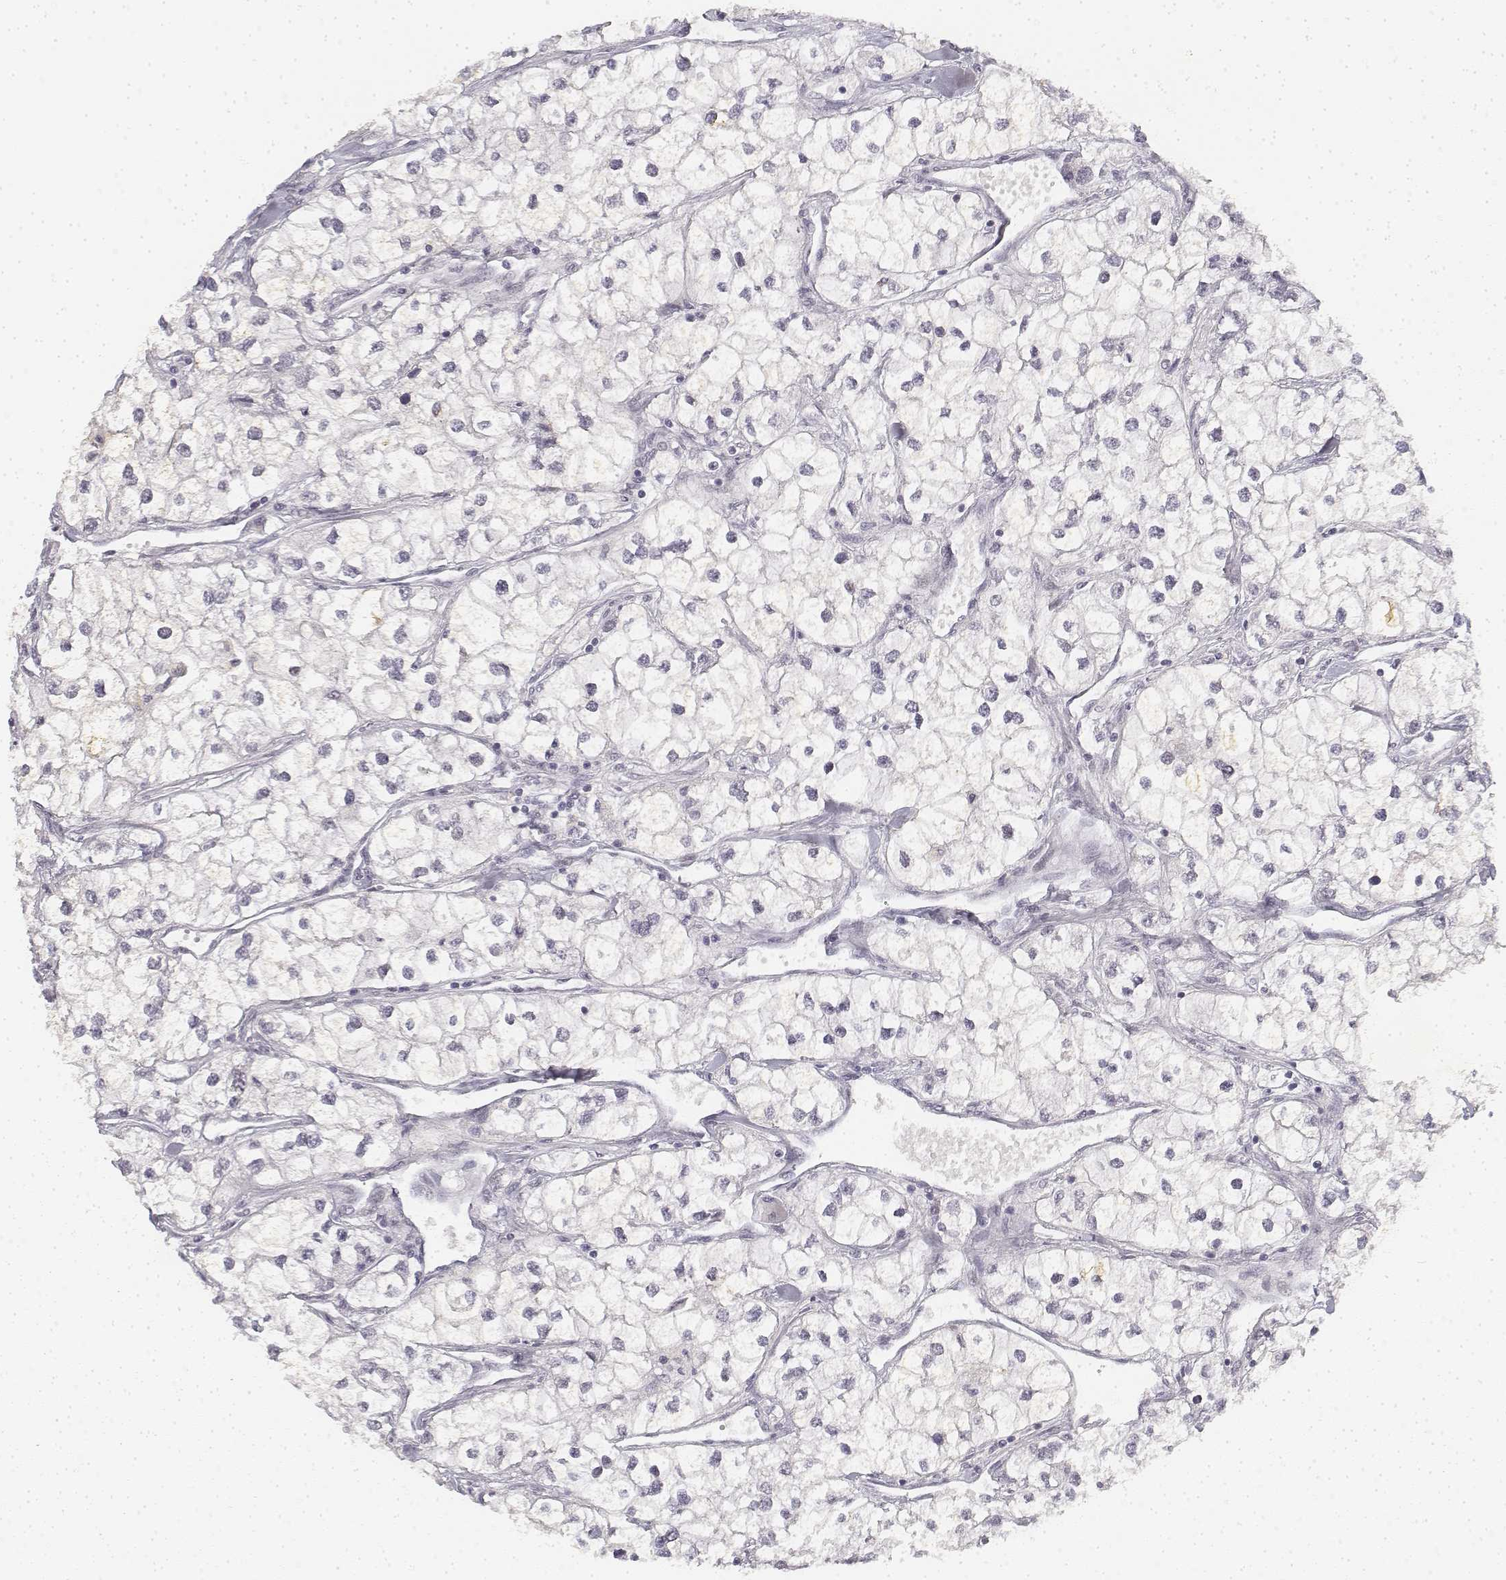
{"staining": {"intensity": "negative", "quantity": "none", "location": "none"}, "tissue": "renal cancer", "cell_type": "Tumor cells", "image_type": "cancer", "snomed": [{"axis": "morphology", "description": "Adenocarcinoma, NOS"}, {"axis": "topography", "description": "Kidney"}], "caption": "Tumor cells are negative for brown protein staining in renal cancer. (DAB (3,3'-diaminobenzidine) immunohistochemistry (IHC) with hematoxylin counter stain).", "gene": "KRT84", "patient": {"sex": "male", "age": 59}}